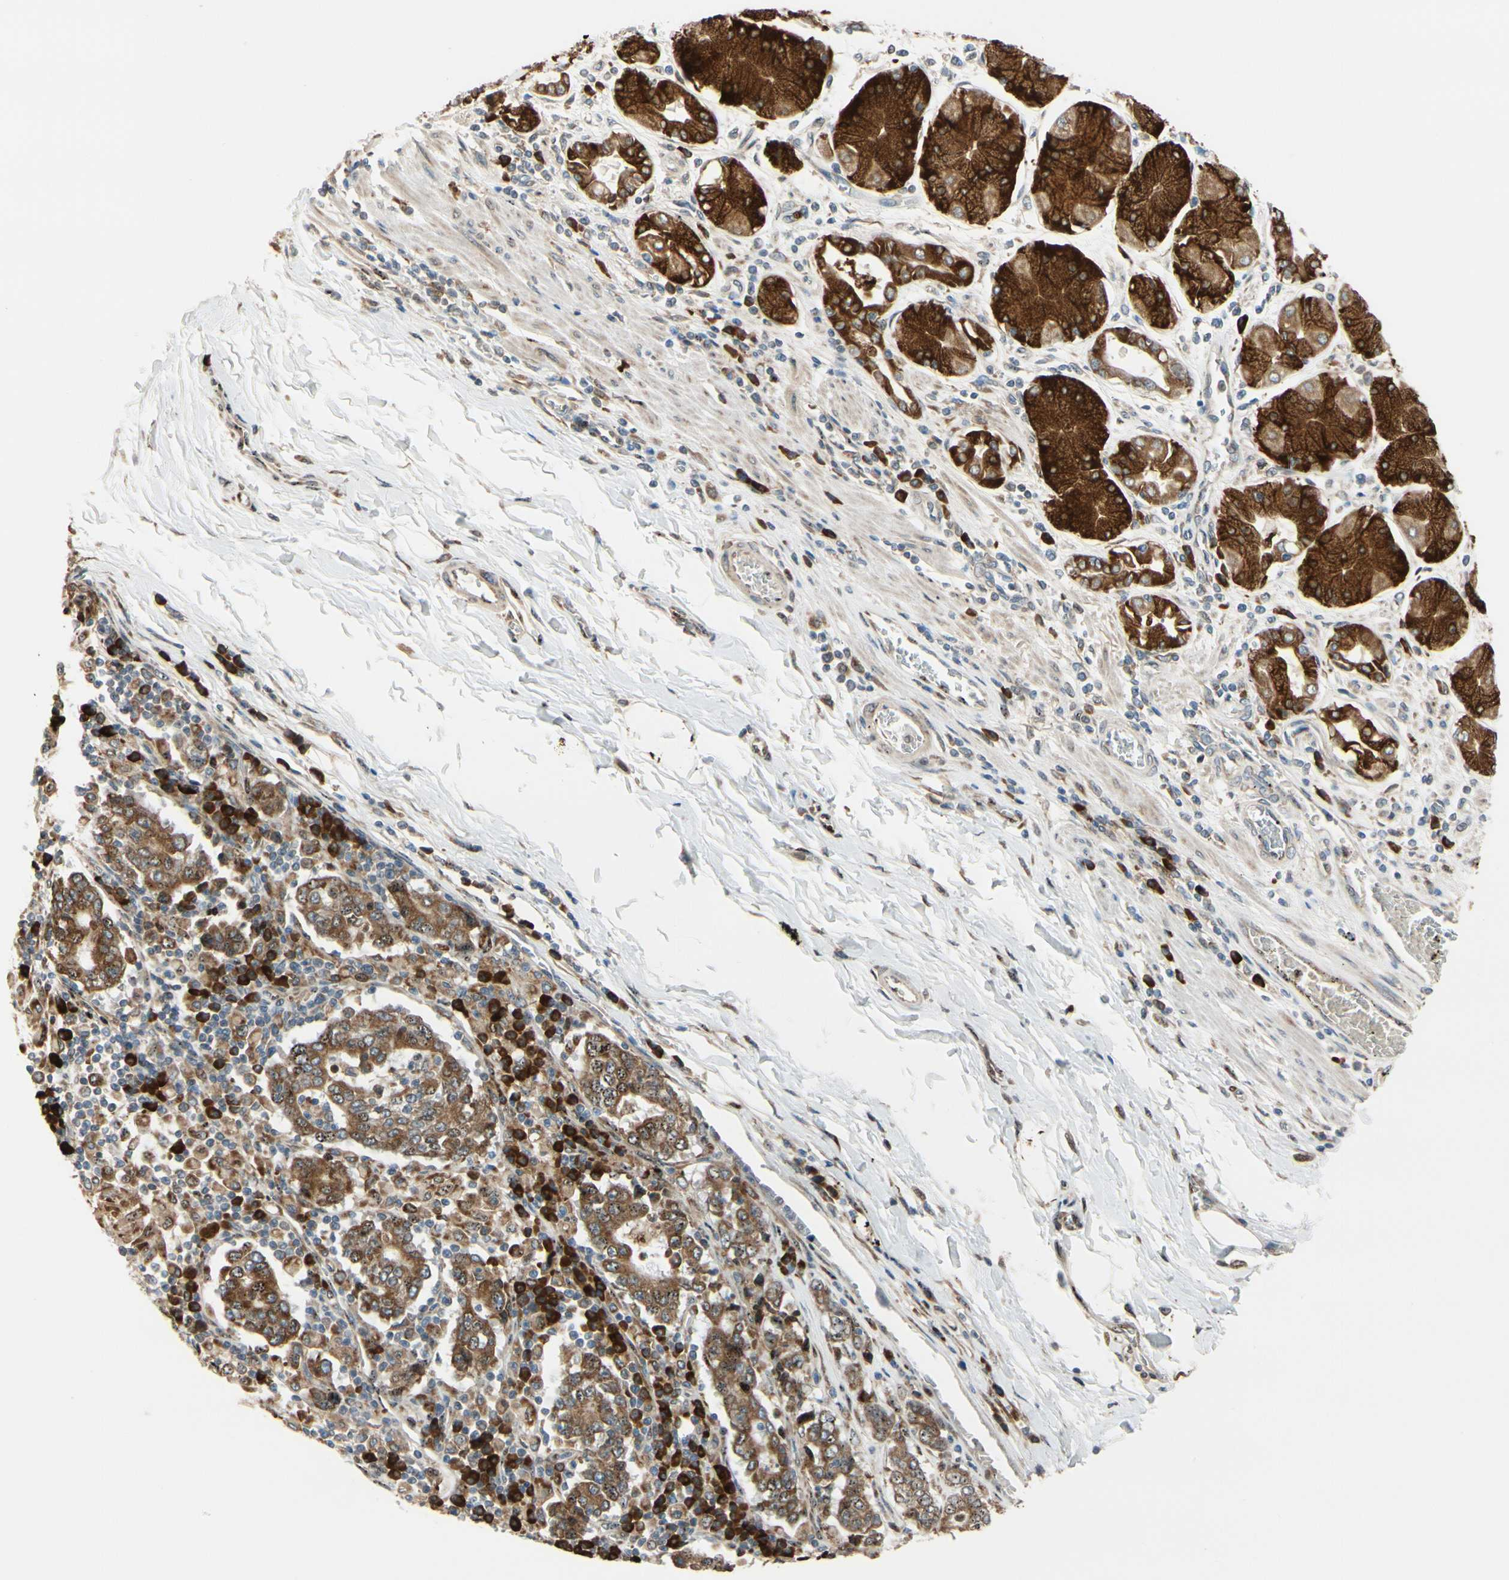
{"staining": {"intensity": "moderate", "quantity": ">75%", "location": "cytoplasmic/membranous"}, "tissue": "stomach cancer", "cell_type": "Tumor cells", "image_type": "cancer", "snomed": [{"axis": "morphology", "description": "Normal tissue, NOS"}, {"axis": "morphology", "description": "Adenocarcinoma, NOS"}, {"axis": "topography", "description": "Stomach, upper"}, {"axis": "topography", "description": "Stomach"}], "caption": "A brown stain highlights moderate cytoplasmic/membranous staining of a protein in human stomach cancer tumor cells. The staining is performed using DAB (3,3'-diaminobenzidine) brown chromogen to label protein expression. The nuclei are counter-stained blue using hematoxylin.", "gene": "RPN2", "patient": {"sex": "male", "age": 59}}